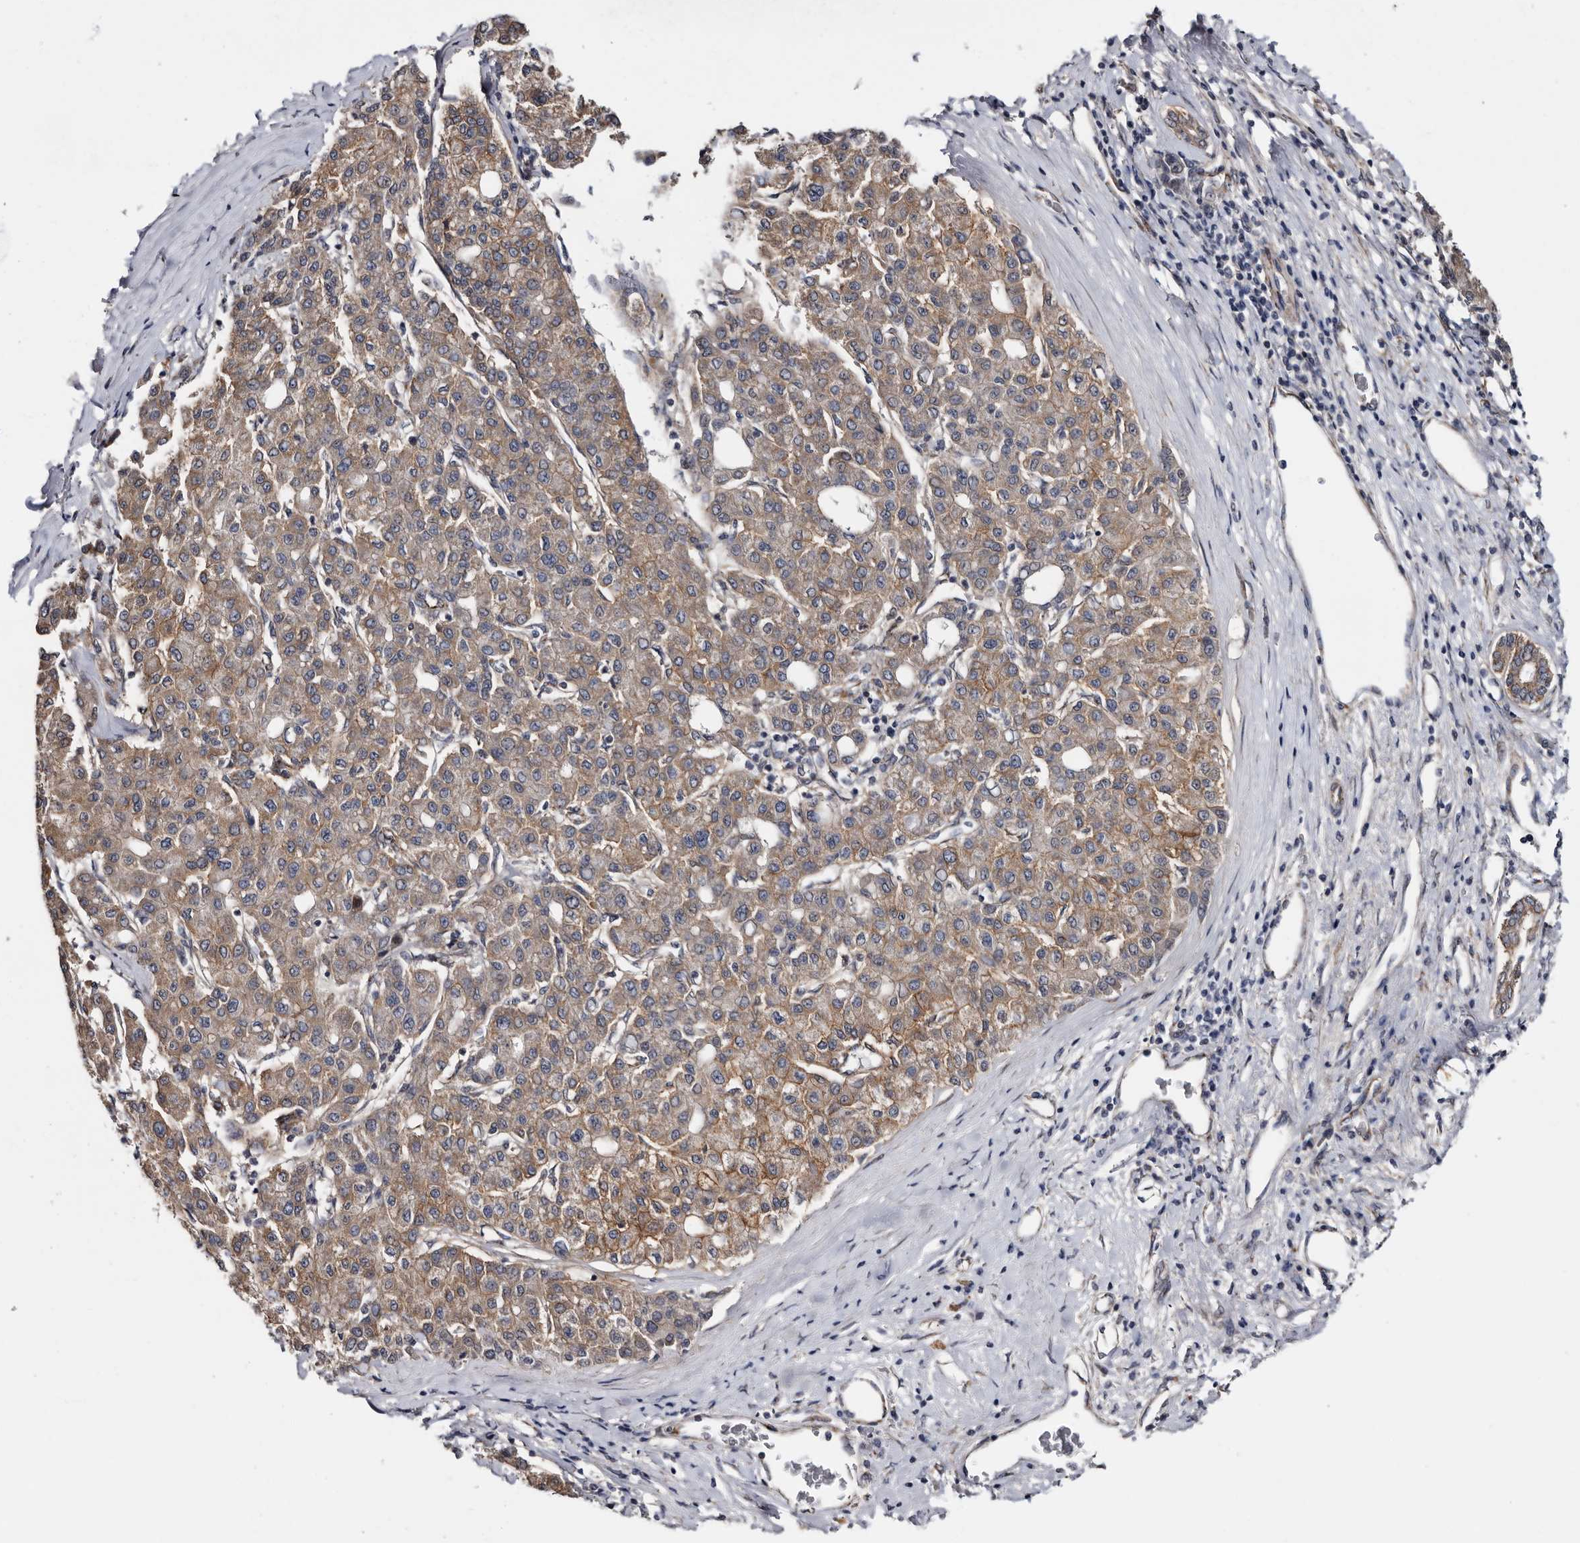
{"staining": {"intensity": "moderate", "quantity": ">75%", "location": "cytoplasmic/membranous"}, "tissue": "liver cancer", "cell_type": "Tumor cells", "image_type": "cancer", "snomed": [{"axis": "morphology", "description": "Carcinoma, Hepatocellular, NOS"}, {"axis": "topography", "description": "Liver"}], "caption": "Immunohistochemistry micrograph of liver hepatocellular carcinoma stained for a protein (brown), which exhibits medium levels of moderate cytoplasmic/membranous staining in approximately >75% of tumor cells.", "gene": "ARMCX2", "patient": {"sex": "male", "age": 65}}